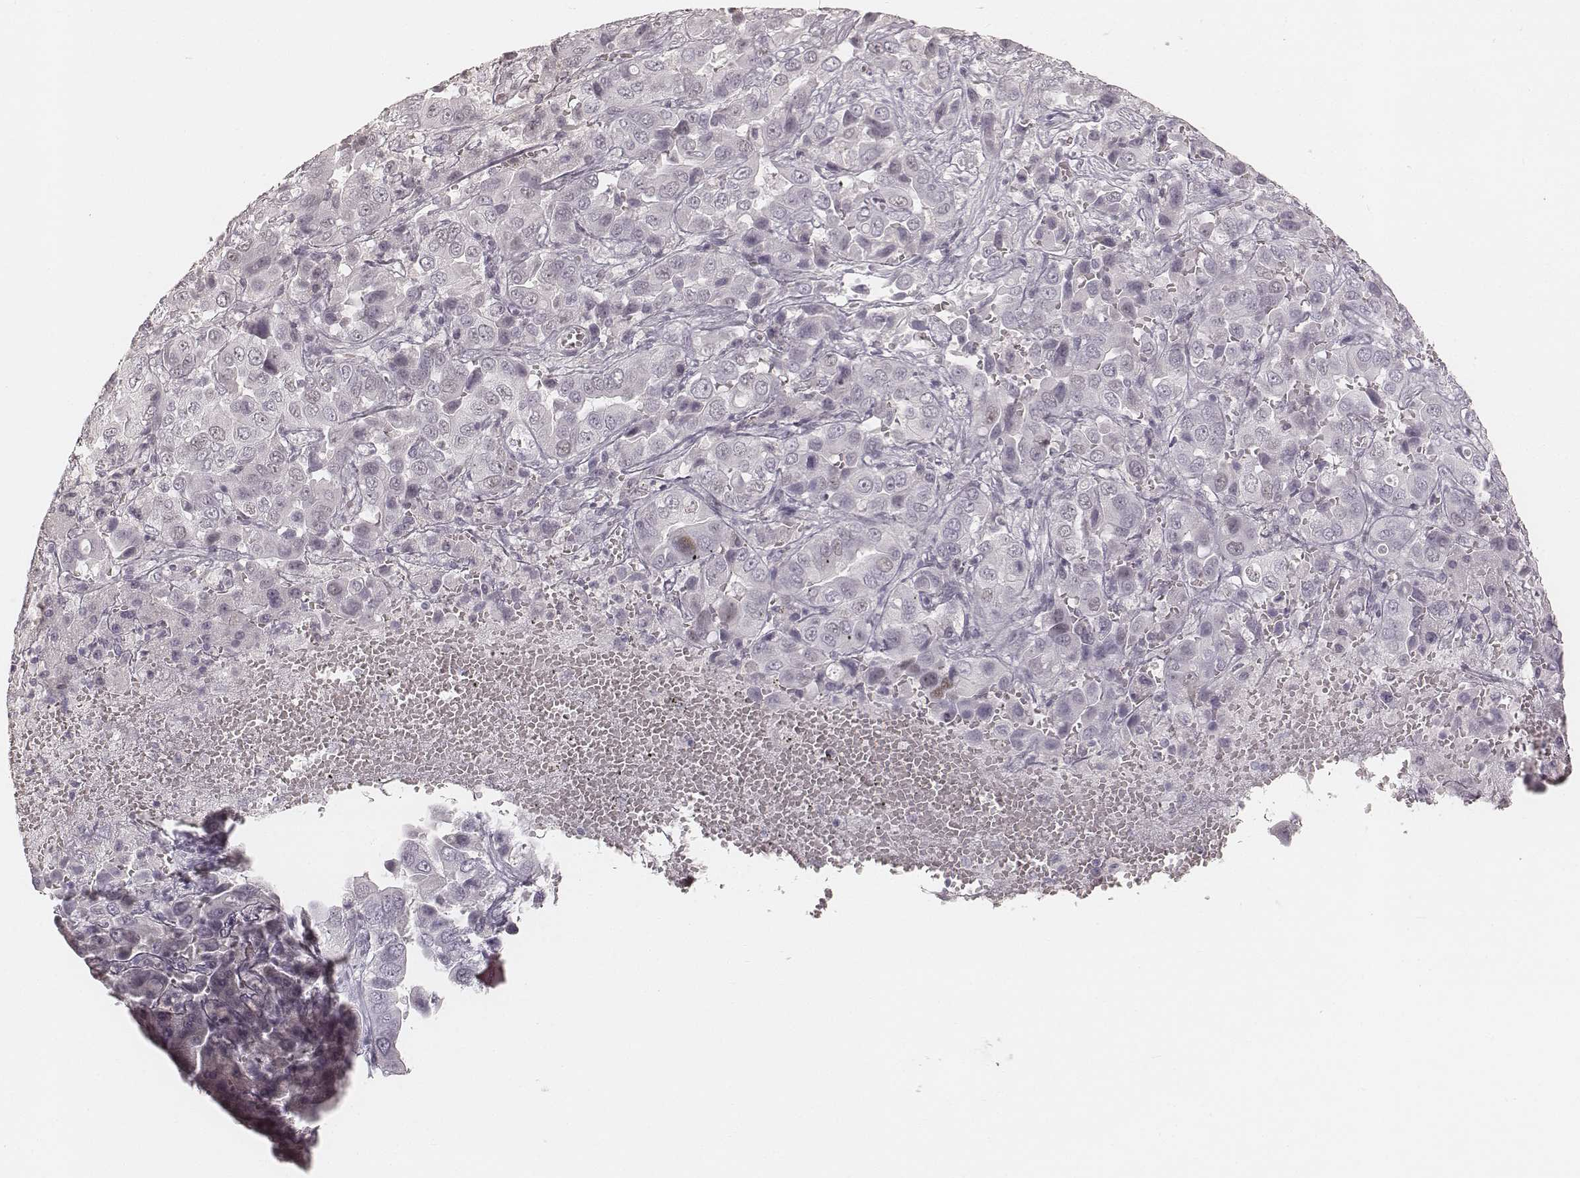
{"staining": {"intensity": "negative", "quantity": "none", "location": "none"}, "tissue": "liver cancer", "cell_type": "Tumor cells", "image_type": "cancer", "snomed": [{"axis": "morphology", "description": "Cholangiocarcinoma"}, {"axis": "topography", "description": "Liver"}], "caption": "DAB immunohistochemical staining of human liver cancer (cholangiocarcinoma) reveals no significant positivity in tumor cells.", "gene": "TEX37", "patient": {"sex": "female", "age": 52}}